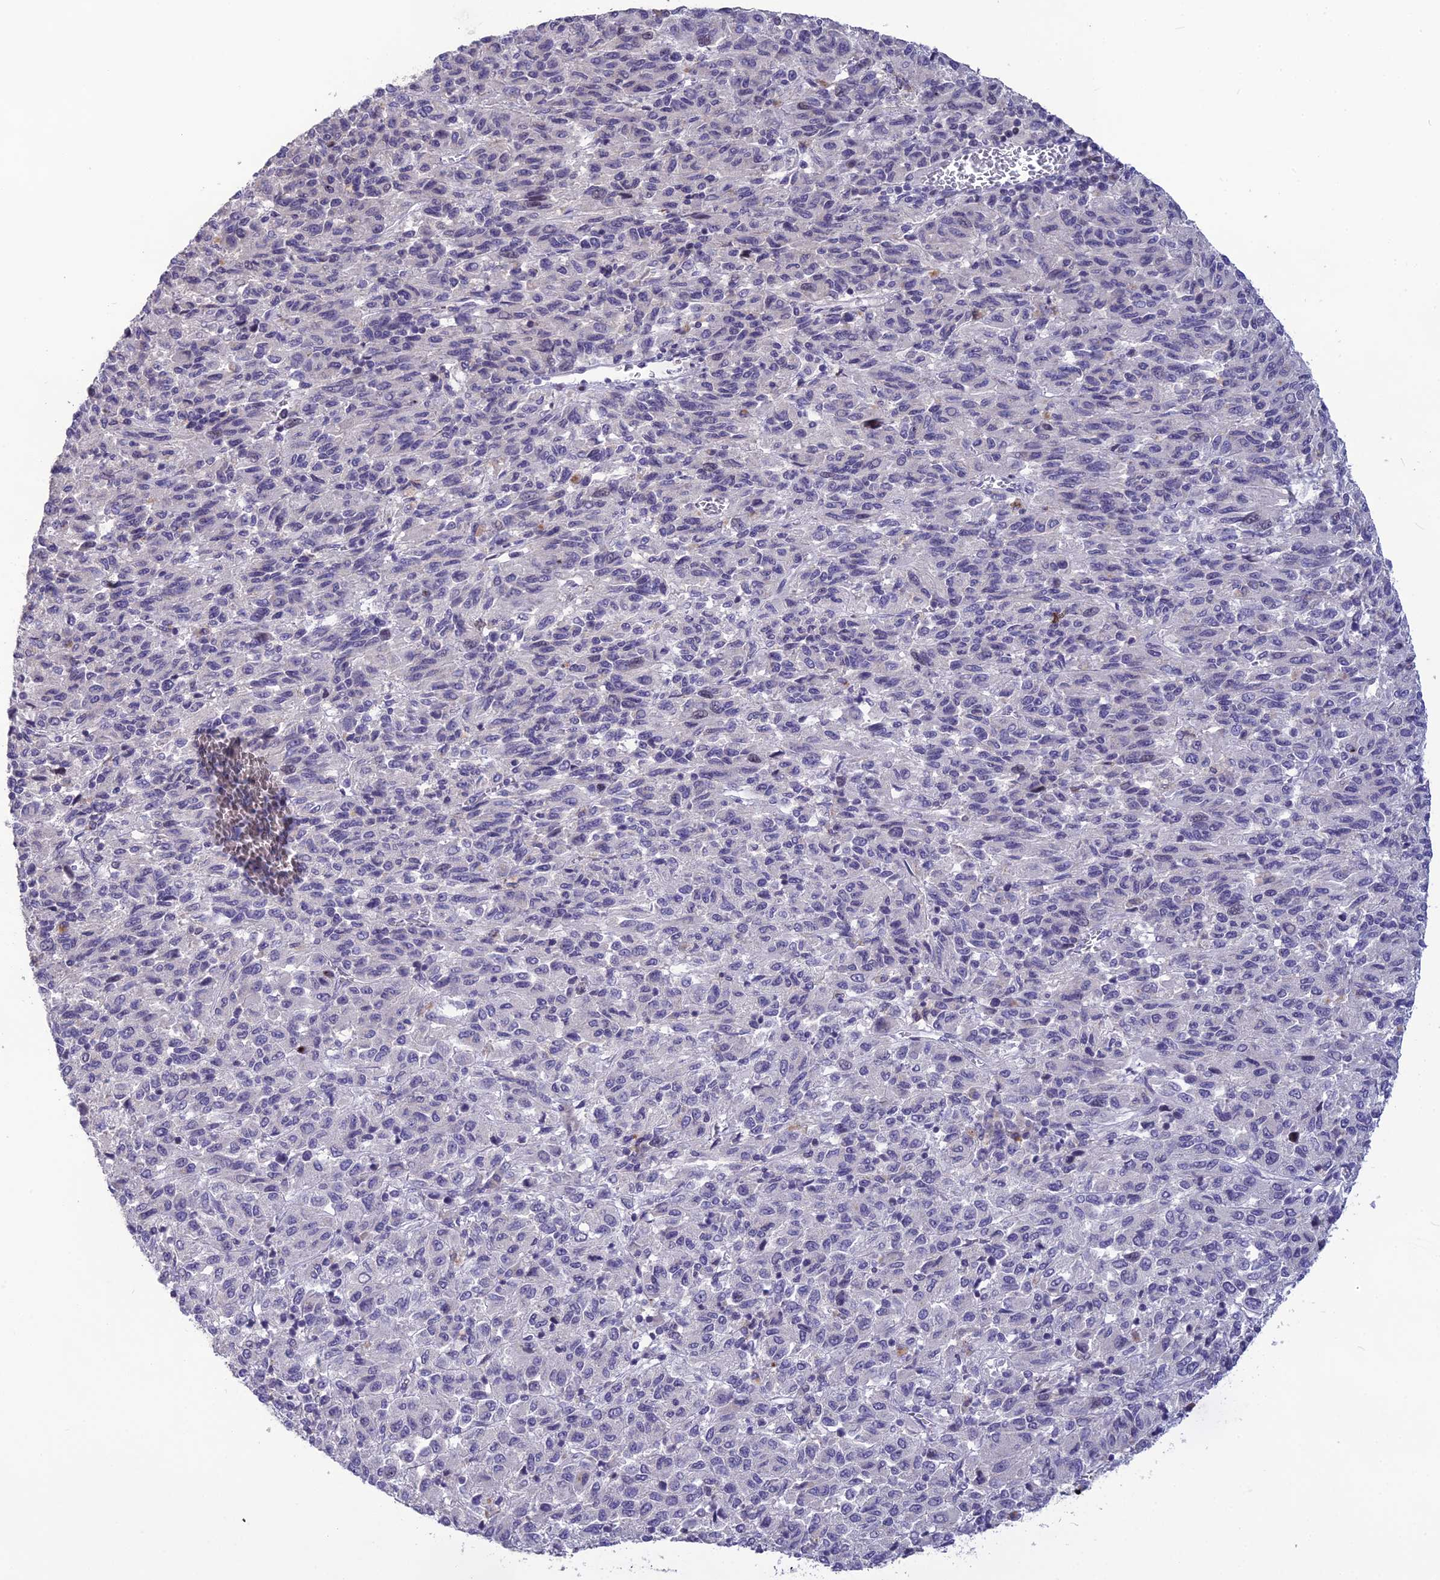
{"staining": {"intensity": "negative", "quantity": "none", "location": "none"}, "tissue": "melanoma", "cell_type": "Tumor cells", "image_type": "cancer", "snomed": [{"axis": "morphology", "description": "Malignant melanoma, Metastatic site"}, {"axis": "topography", "description": "Lung"}], "caption": "An image of human malignant melanoma (metastatic site) is negative for staining in tumor cells.", "gene": "TMEM134", "patient": {"sex": "male", "age": 64}}